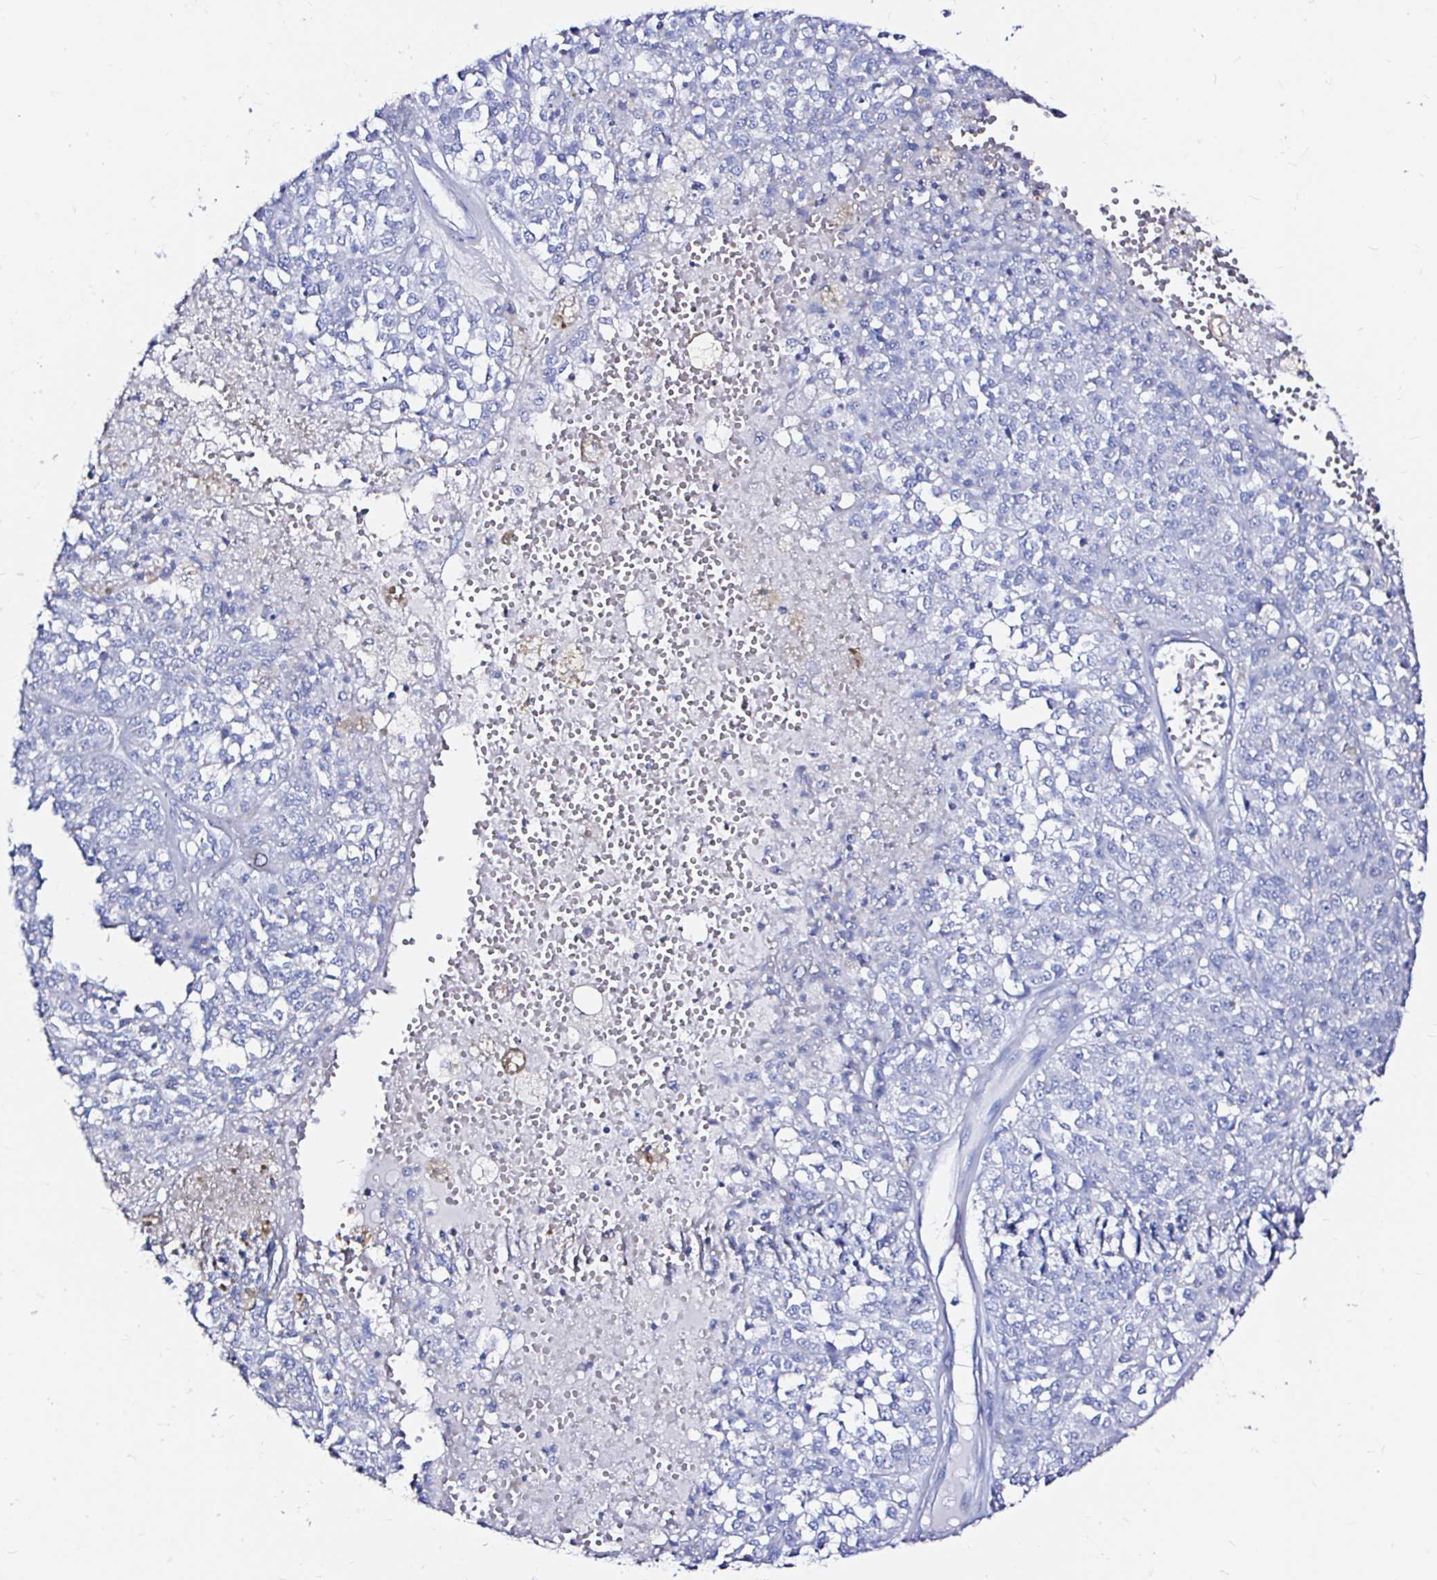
{"staining": {"intensity": "negative", "quantity": "none", "location": "none"}, "tissue": "melanoma", "cell_type": "Tumor cells", "image_type": "cancer", "snomed": [{"axis": "morphology", "description": "Malignant melanoma, Metastatic site"}, {"axis": "topography", "description": "Lymph node"}], "caption": "Immunohistochemical staining of melanoma exhibits no significant expression in tumor cells.", "gene": "ZNF432", "patient": {"sex": "female", "age": 64}}